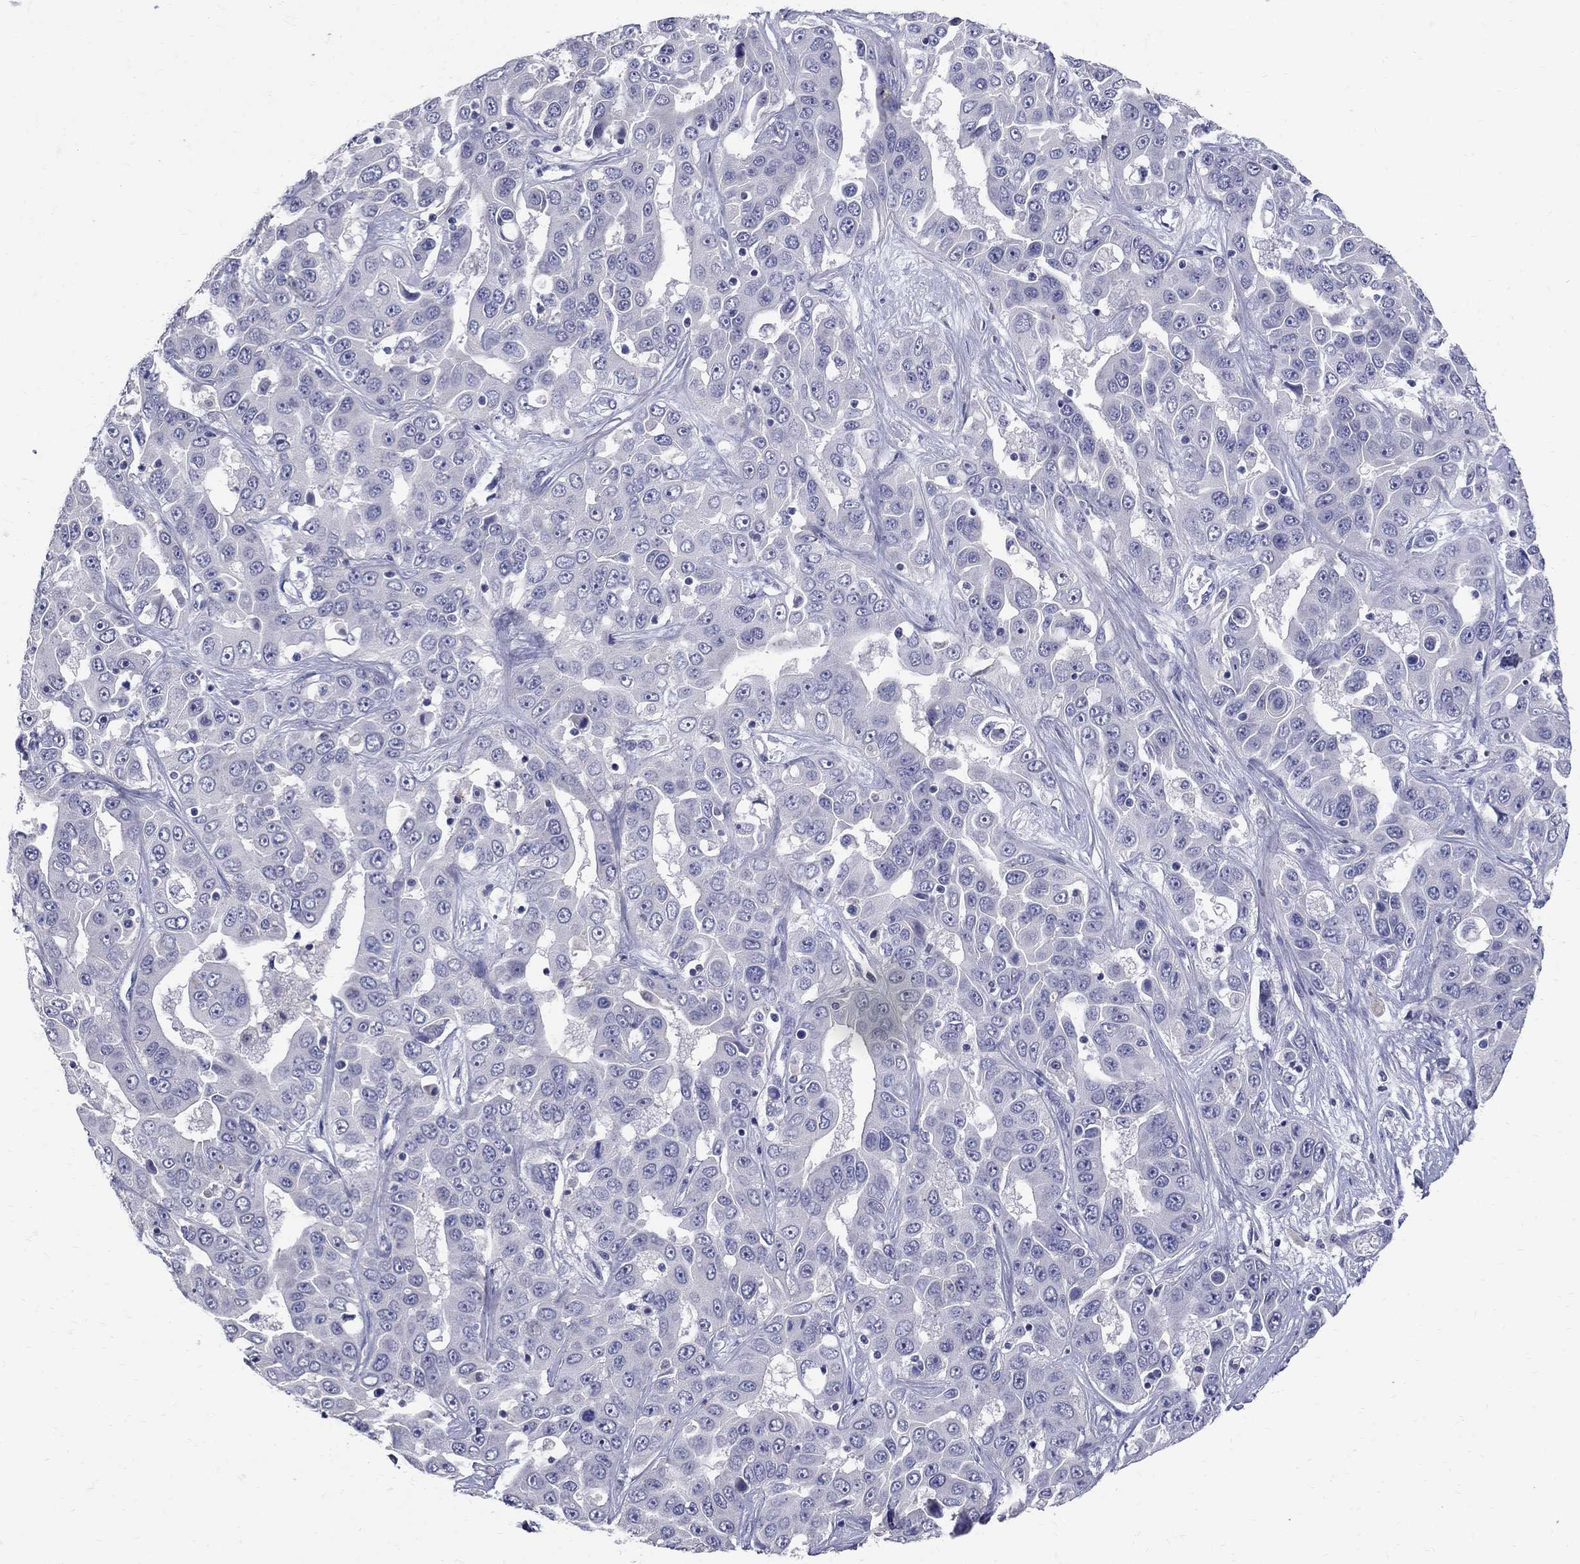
{"staining": {"intensity": "negative", "quantity": "none", "location": "none"}, "tissue": "liver cancer", "cell_type": "Tumor cells", "image_type": "cancer", "snomed": [{"axis": "morphology", "description": "Cholangiocarcinoma"}, {"axis": "topography", "description": "Liver"}], "caption": "The photomicrograph reveals no significant expression in tumor cells of liver cancer. The staining is performed using DAB (3,3'-diaminobenzidine) brown chromogen with nuclei counter-stained in using hematoxylin.", "gene": "TP53TG5", "patient": {"sex": "female", "age": 52}}